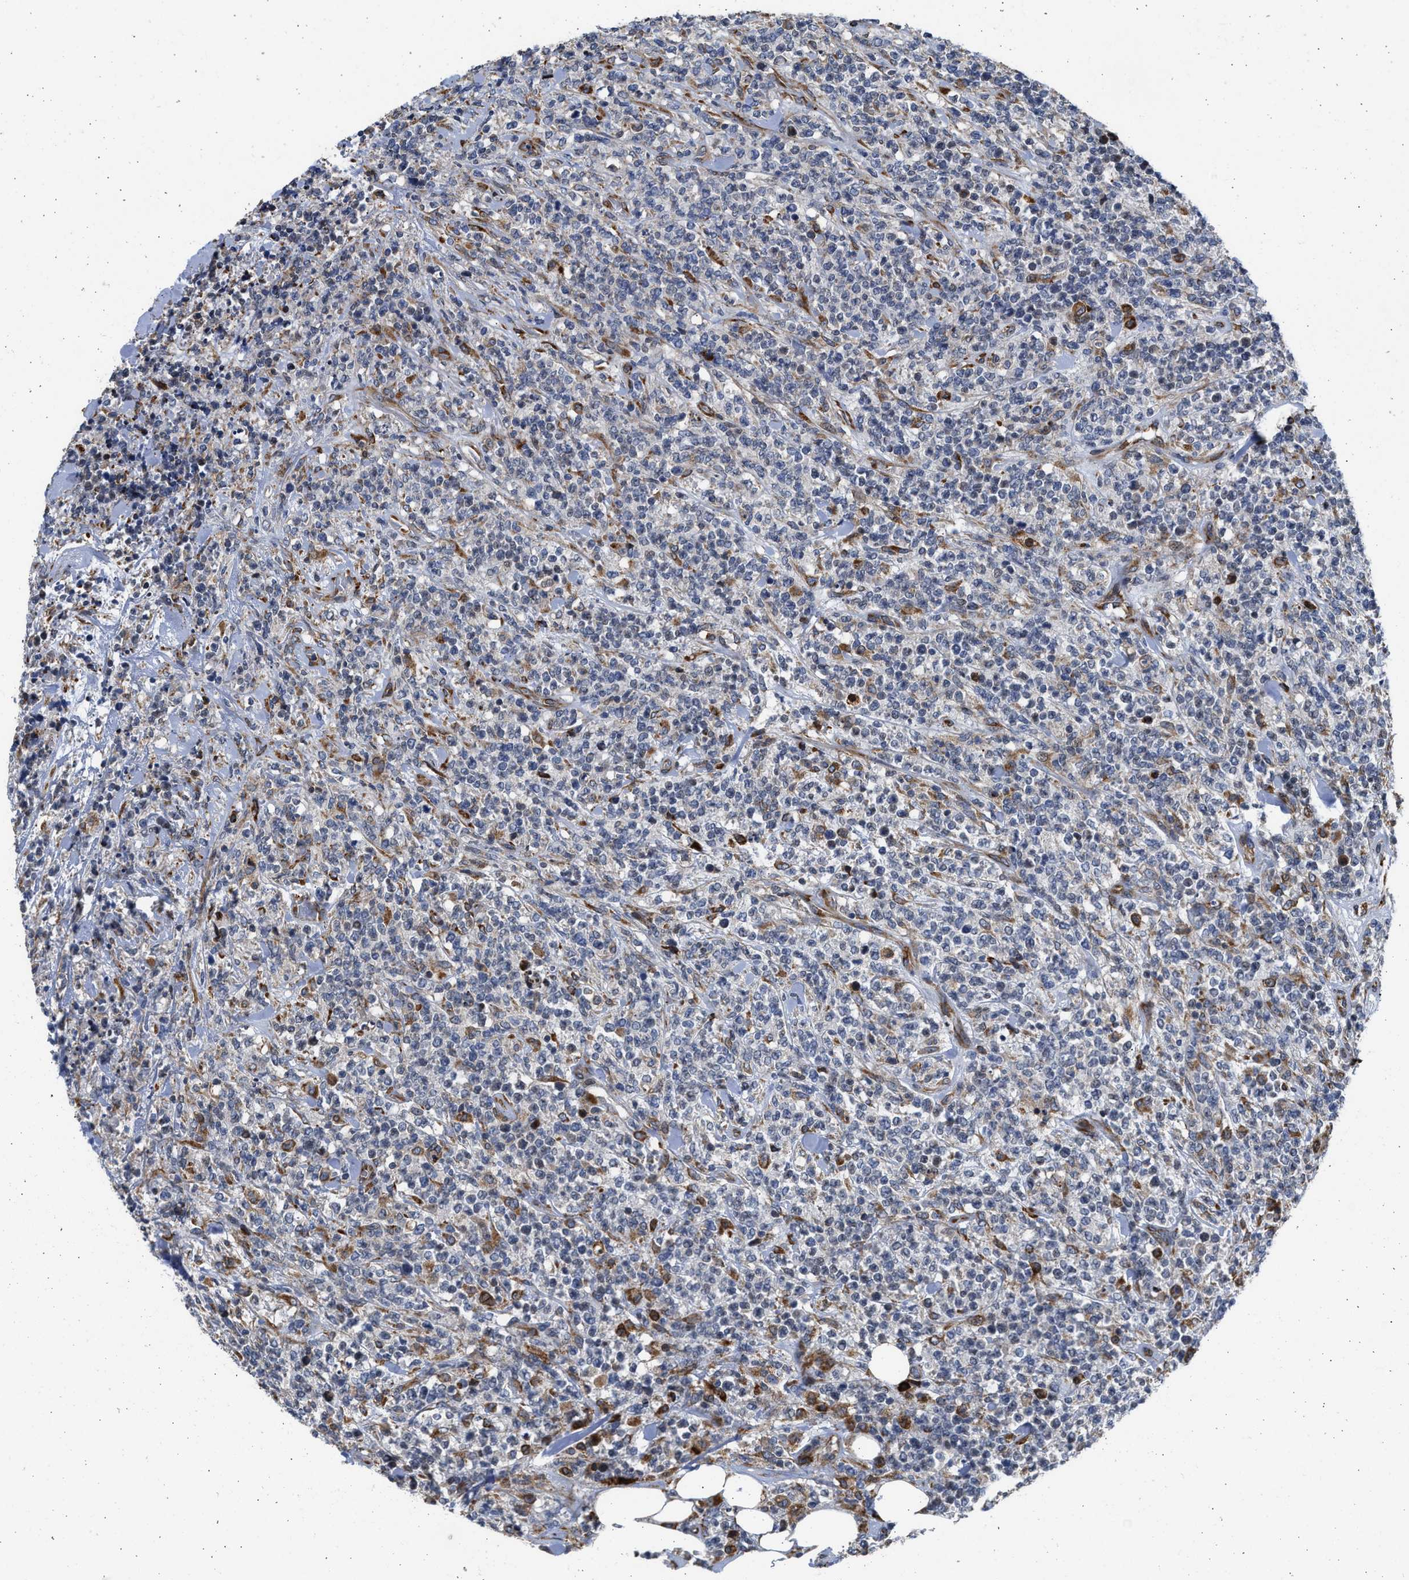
{"staining": {"intensity": "moderate", "quantity": "<25%", "location": "cytoplasmic/membranous"}, "tissue": "lymphoma", "cell_type": "Tumor cells", "image_type": "cancer", "snomed": [{"axis": "morphology", "description": "Malignant lymphoma, non-Hodgkin's type, High grade"}, {"axis": "topography", "description": "Soft tissue"}], "caption": "Tumor cells reveal low levels of moderate cytoplasmic/membranous positivity in approximately <25% of cells in human malignant lymphoma, non-Hodgkin's type (high-grade).", "gene": "PLD2", "patient": {"sex": "male", "age": 18}}